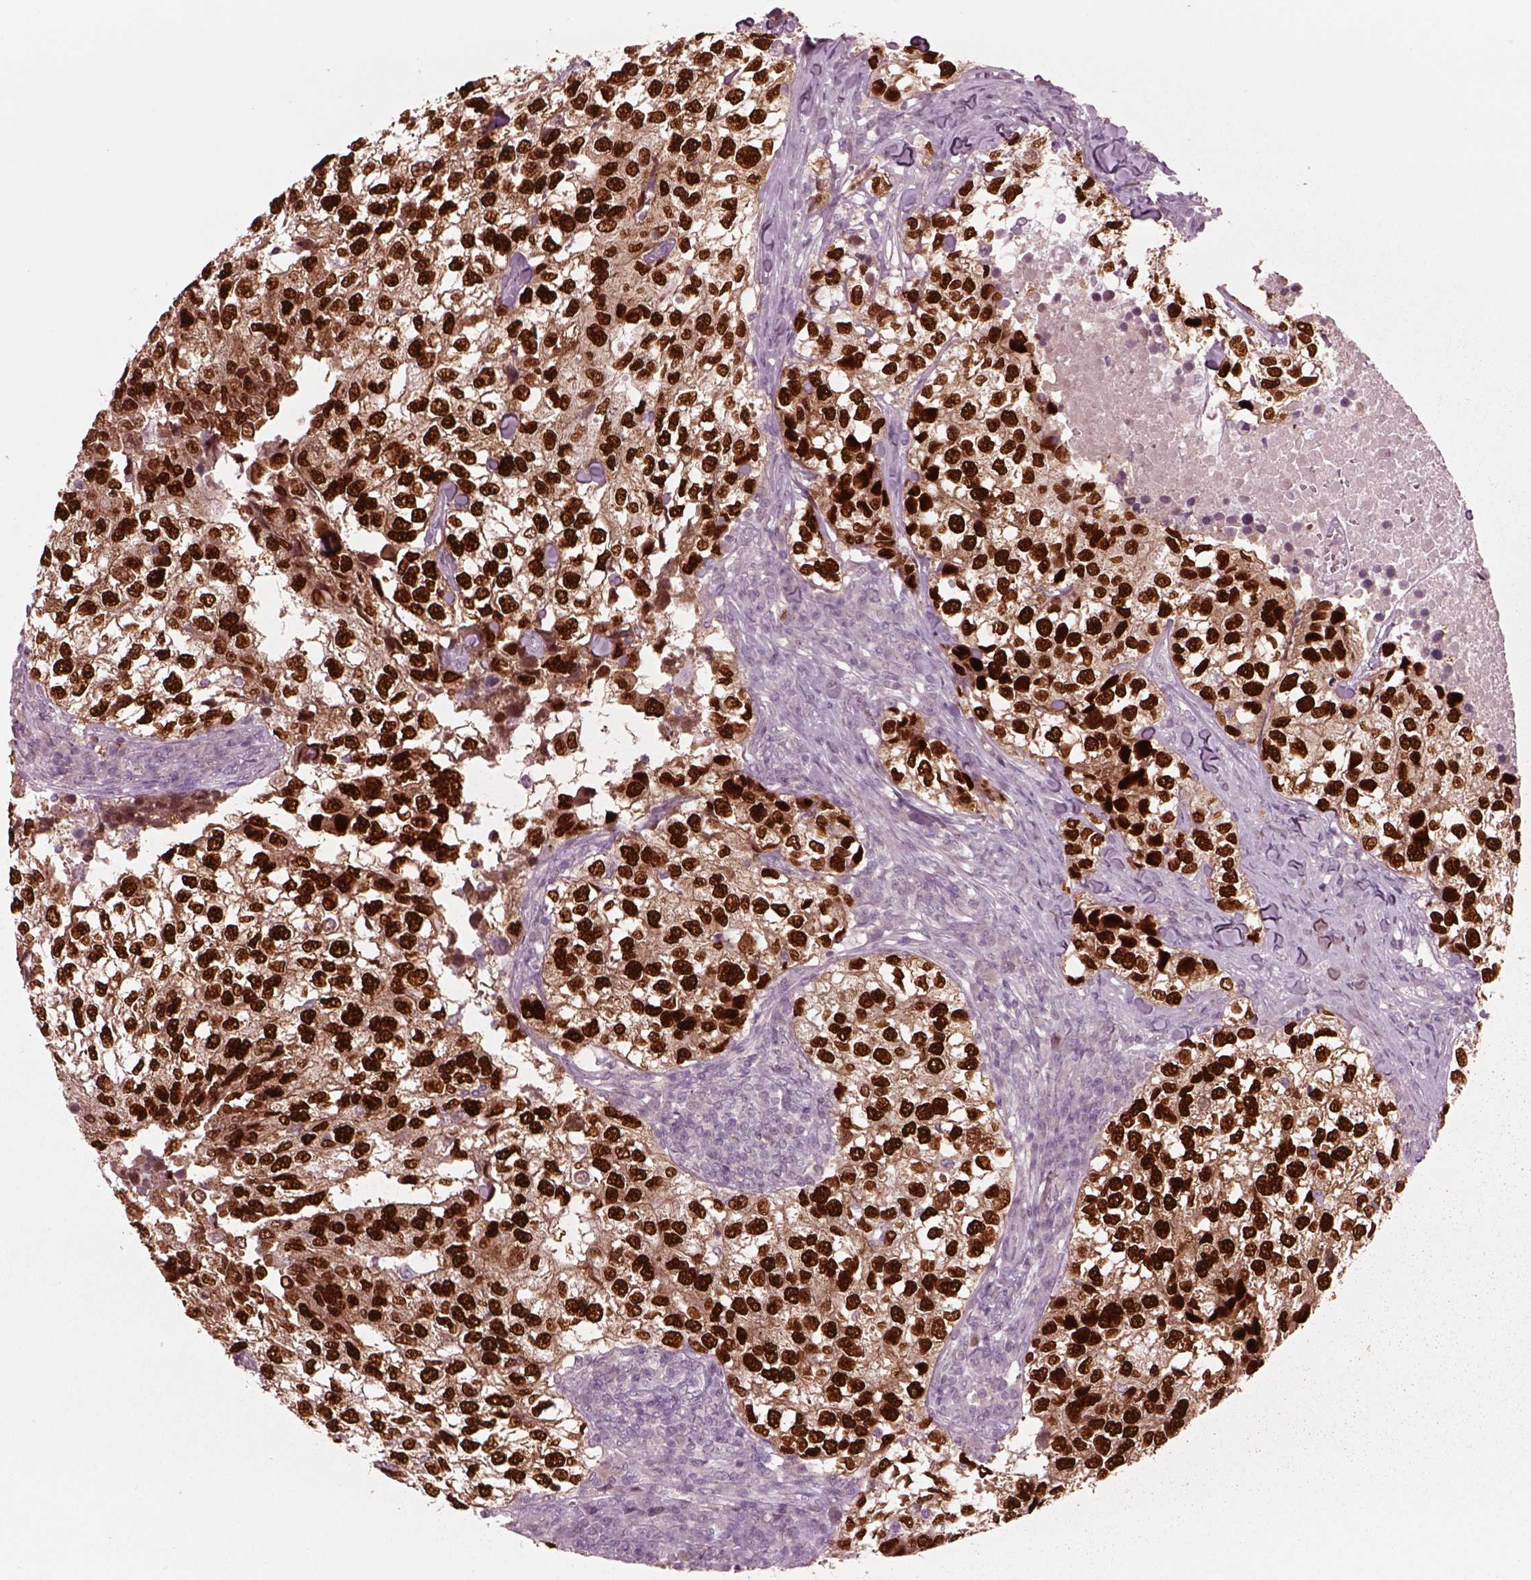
{"staining": {"intensity": "strong", "quantity": ">75%", "location": "nuclear"}, "tissue": "breast cancer", "cell_type": "Tumor cells", "image_type": "cancer", "snomed": [{"axis": "morphology", "description": "Duct carcinoma"}, {"axis": "topography", "description": "Breast"}], "caption": "Immunohistochemical staining of breast cancer (invasive ductal carcinoma) exhibits strong nuclear protein expression in about >75% of tumor cells.", "gene": "SOX9", "patient": {"sex": "female", "age": 30}}